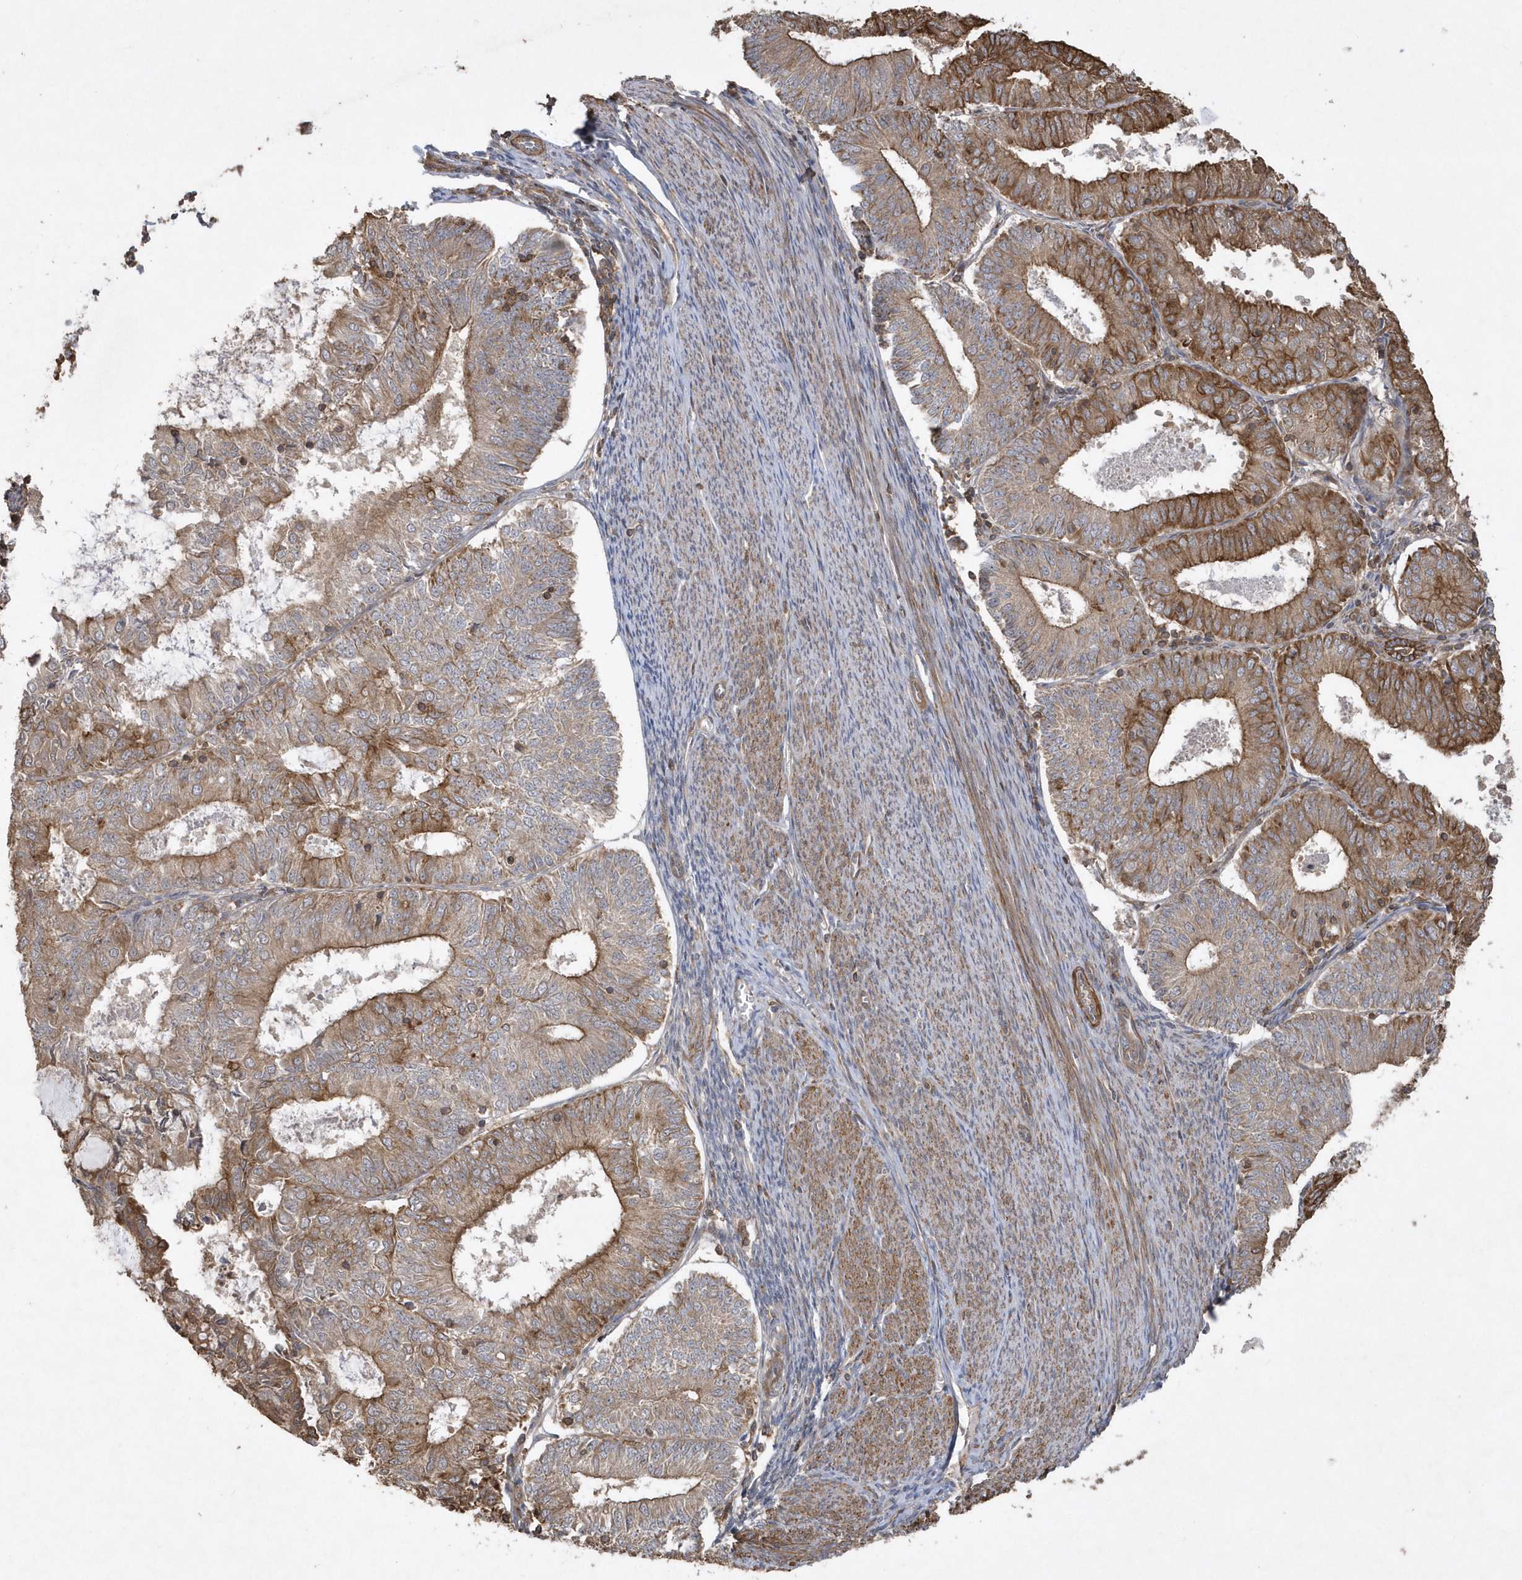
{"staining": {"intensity": "strong", "quantity": "25%-75%", "location": "cytoplasmic/membranous"}, "tissue": "endometrial cancer", "cell_type": "Tumor cells", "image_type": "cancer", "snomed": [{"axis": "morphology", "description": "Adenocarcinoma, NOS"}, {"axis": "topography", "description": "Endometrium"}], "caption": "This is a histology image of immunohistochemistry (IHC) staining of endometrial cancer, which shows strong staining in the cytoplasmic/membranous of tumor cells.", "gene": "SENP8", "patient": {"sex": "female", "age": 57}}